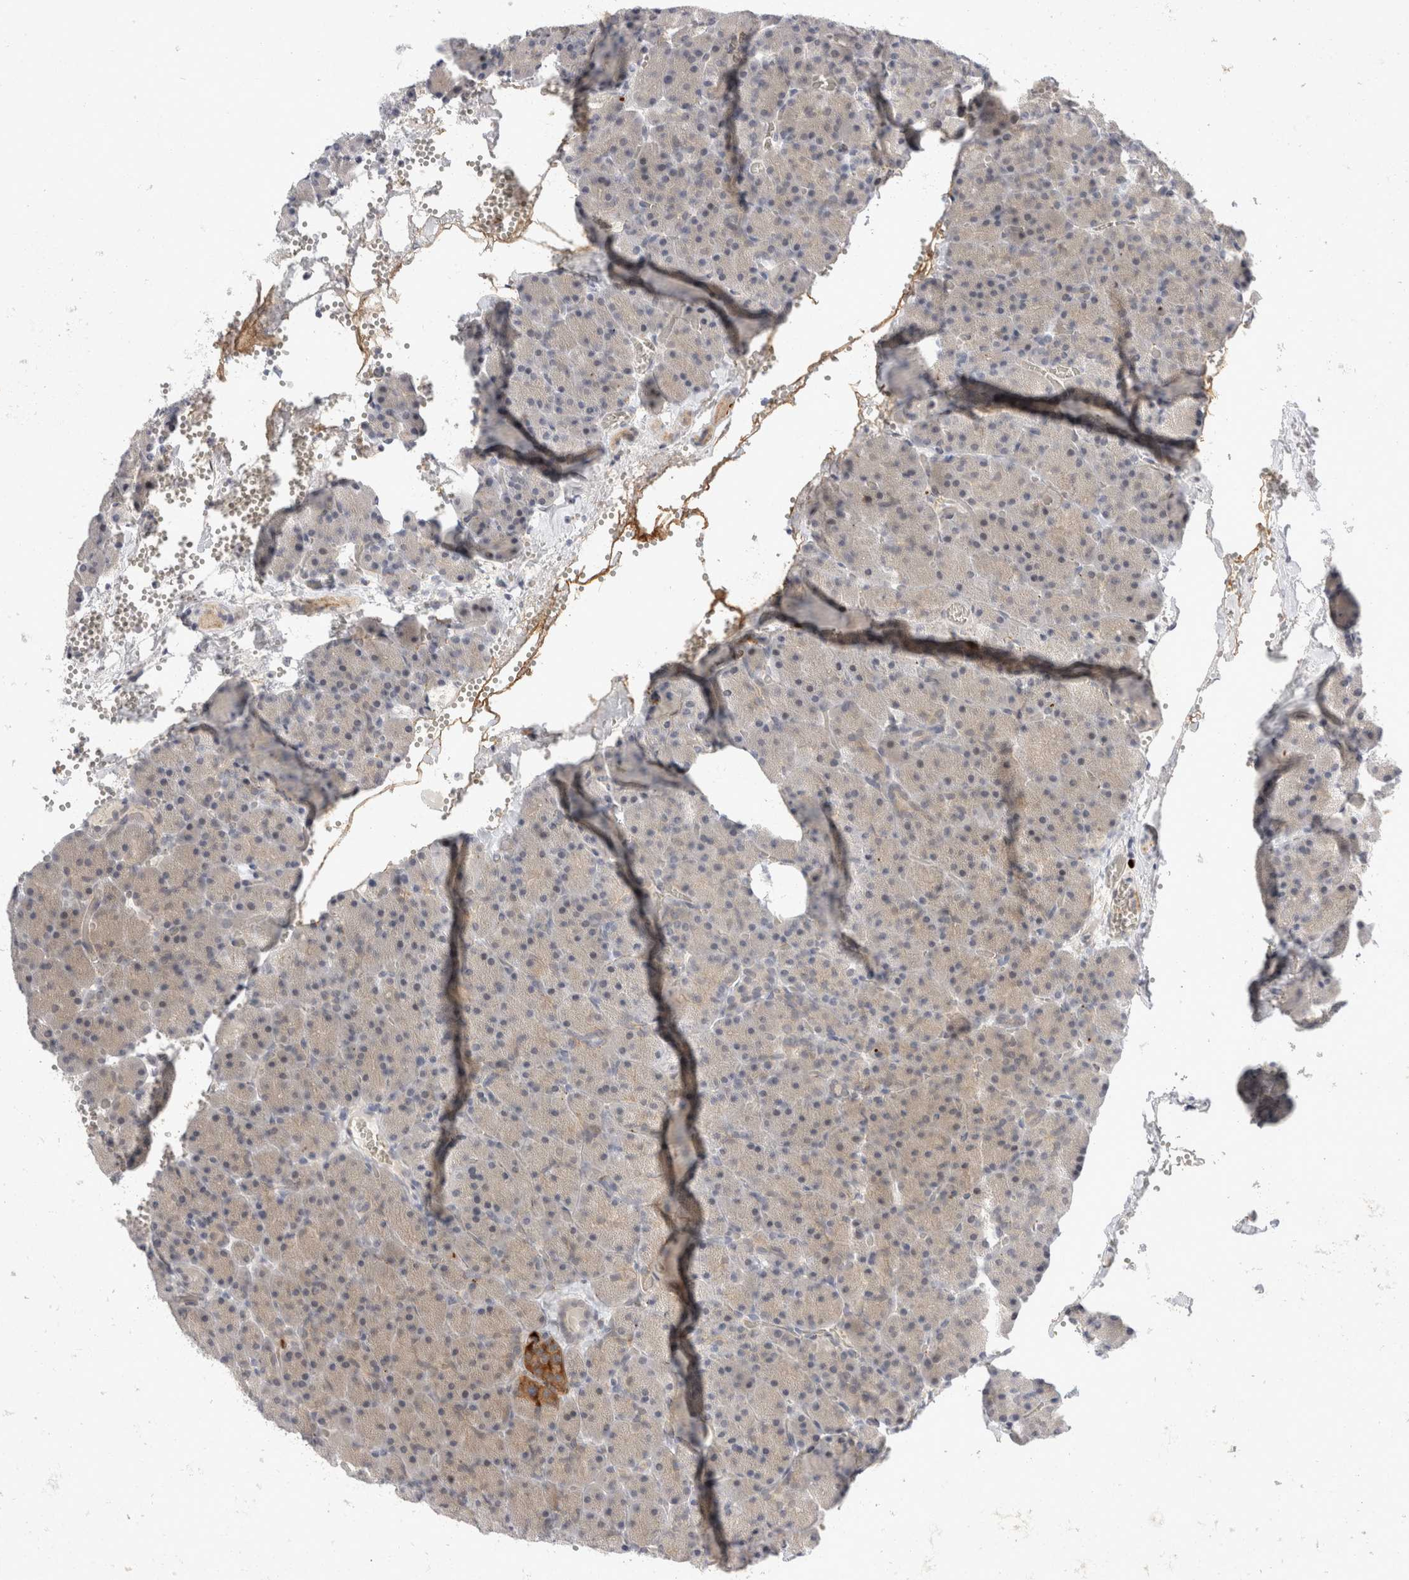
{"staining": {"intensity": "weak", "quantity": "<25%", "location": "cytoplasmic/membranous"}, "tissue": "pancreas", "cell_type": "Exocrine glandular cells", "image_type": "normal", "snomed": [{"axis": "morphology", "description": "Normal tissue, NOS"}, {"axis": "morphology", "description": "Carcinoid, malignant, NOS"}, {"axis": "topography", "description": "Pancreas"}], "caption": "Normal pancreas was stained to show a protein in brown. There is no significant staining in exocrine glandular cells. (DAB (3,3'-diaminobenzidine) immunohistochemistry visualized using brightfield microscopy, high magnification).", "gene": "TOM1L2", "patient": {"sex": "female", "age": 35}}